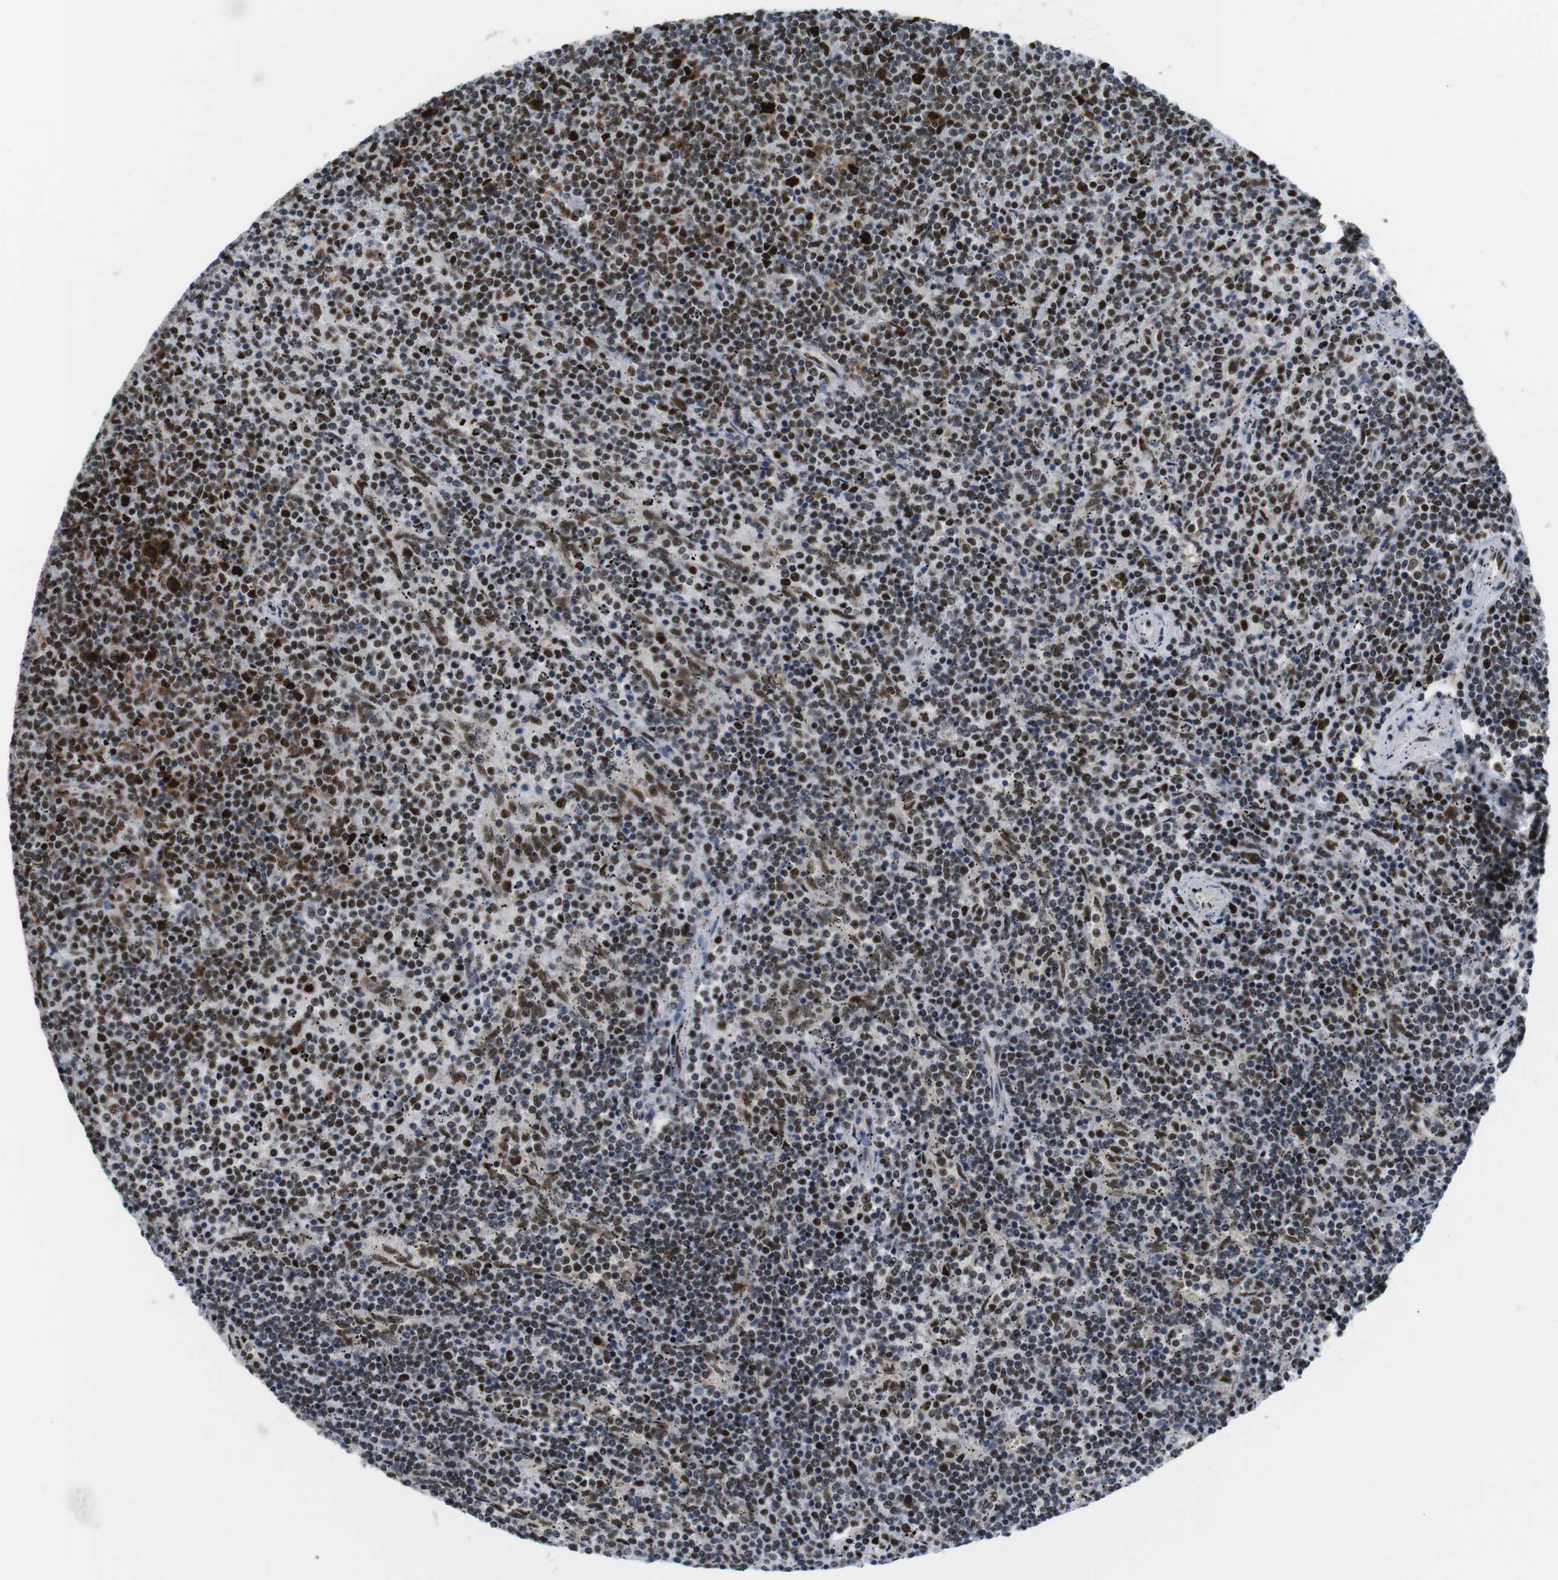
{"staining": {"intensity": "strong", "quantity": "25%-75%", "location": "nuclear"}, "tissue": "lymphoma", "cell_type": "Tumor cells", "image_type": "cancer", "snomed": [{"axis": "morphology", "description": "Malignant lymphoma, non-Hodgkin's type, Low grade"}, {"axis": "topography", "description": "Spleen"}], "caption": "Immunohistochemical staining of lymphoma reveals high levels of strong nuclear protein positivity in about 25%-75% of tumor cells. The staining was performed using DAB (3,3'-diaminobenzidine) to visualize the protein expression in brown, while the nuclei were stained in blue with hematoxylin (Magnification: 20x).", "gene": "PSME3", "patient": {"sex": "female", "age": 50}}